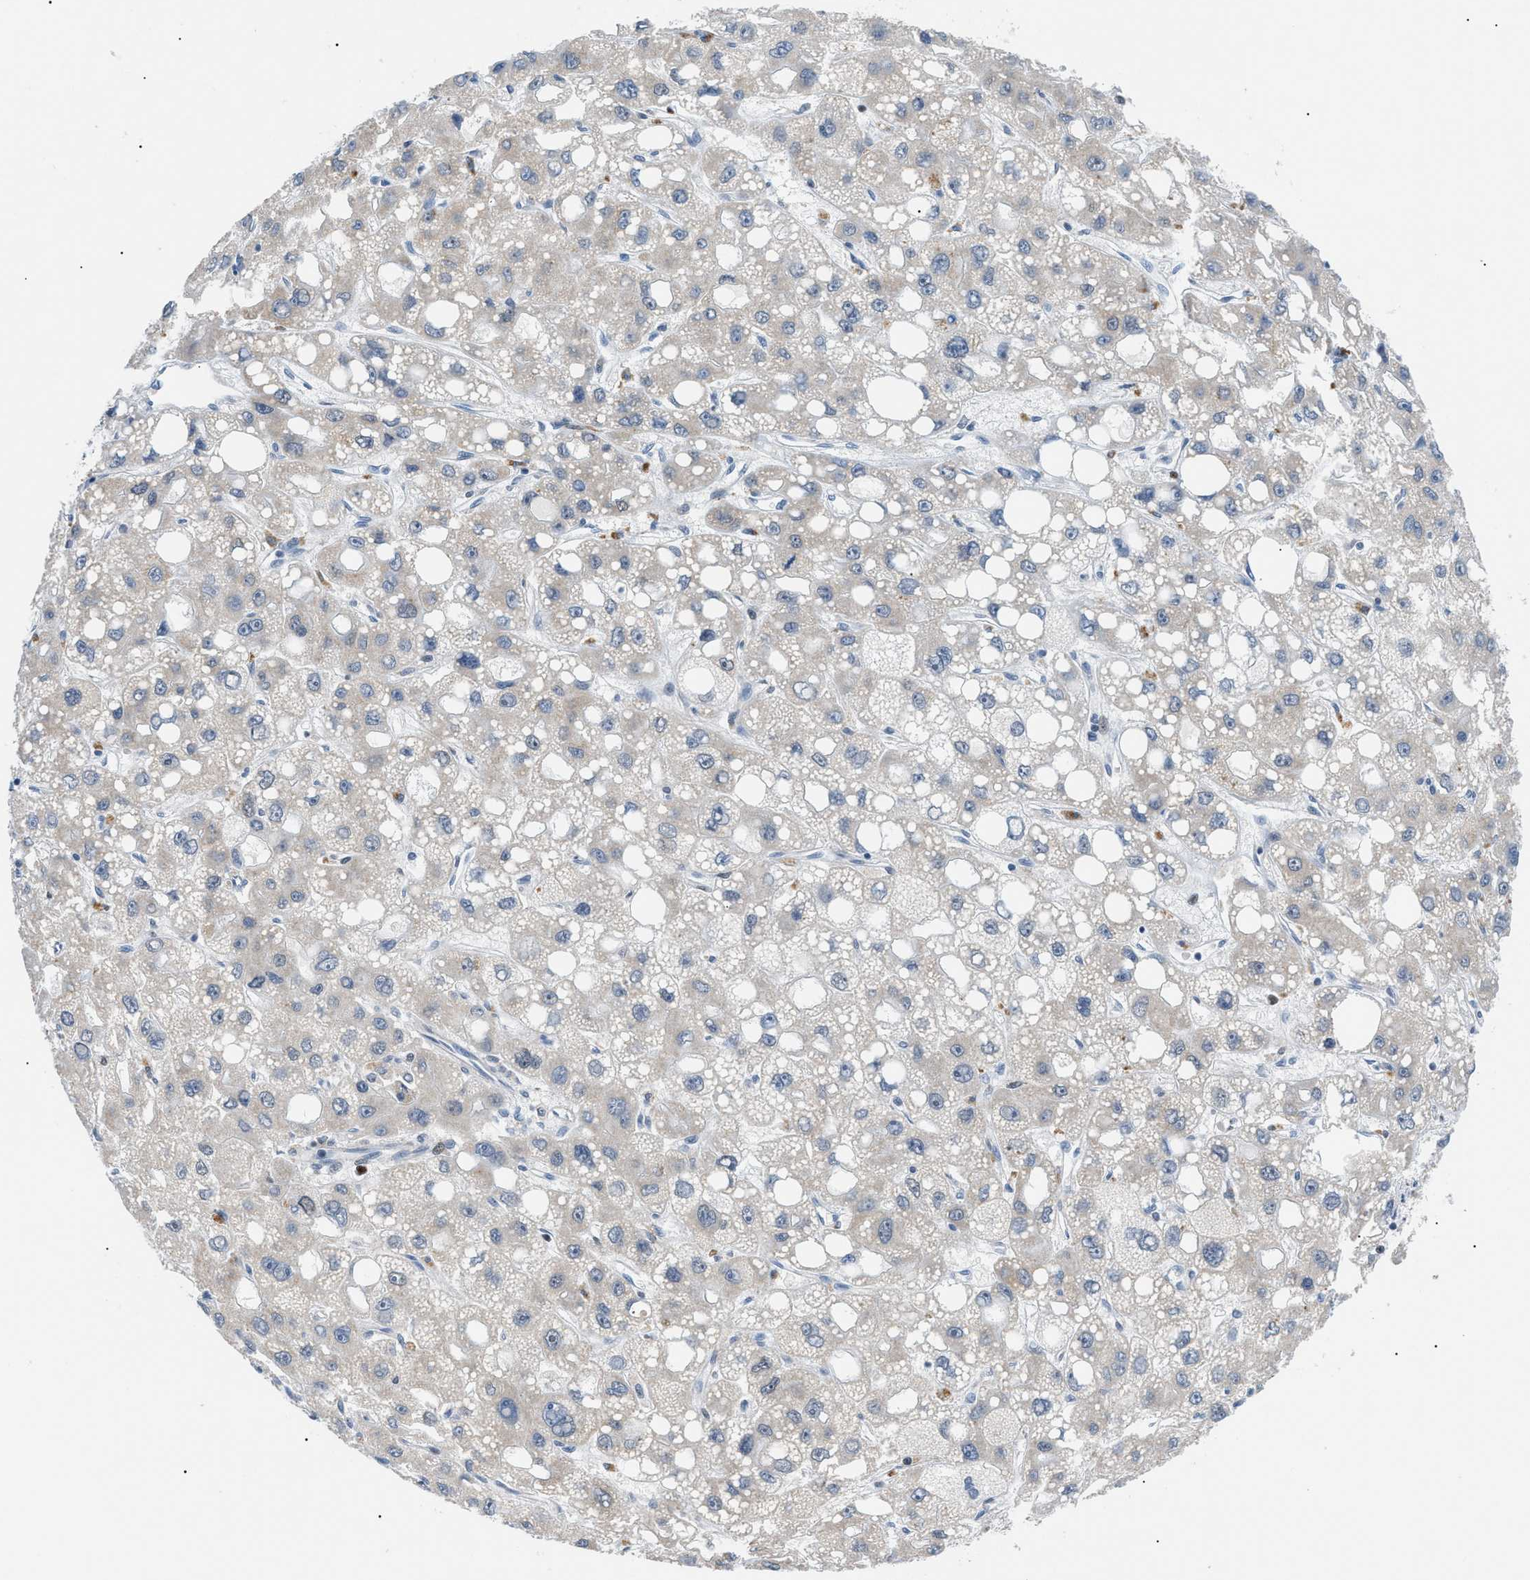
{"staining": {"intensity": "negative", "quantity": "none", "location": "none"}, "tissue": "liver cancer", "cell_type": "Tumor cells", "image_type": "cancer", "snomed": [{"axis": "morphology", "description": "Carcinoma, Hepatocellular, NOS"}, {"axis": "topography", "description": "Liver"}], "caption": "Immunohistochemical staining of liver hepatocellular carcinoma reveals no significant positivity in tumor cells.", "gene": "SMARCC1", "patient": {"sex": "male", "age": 55}}